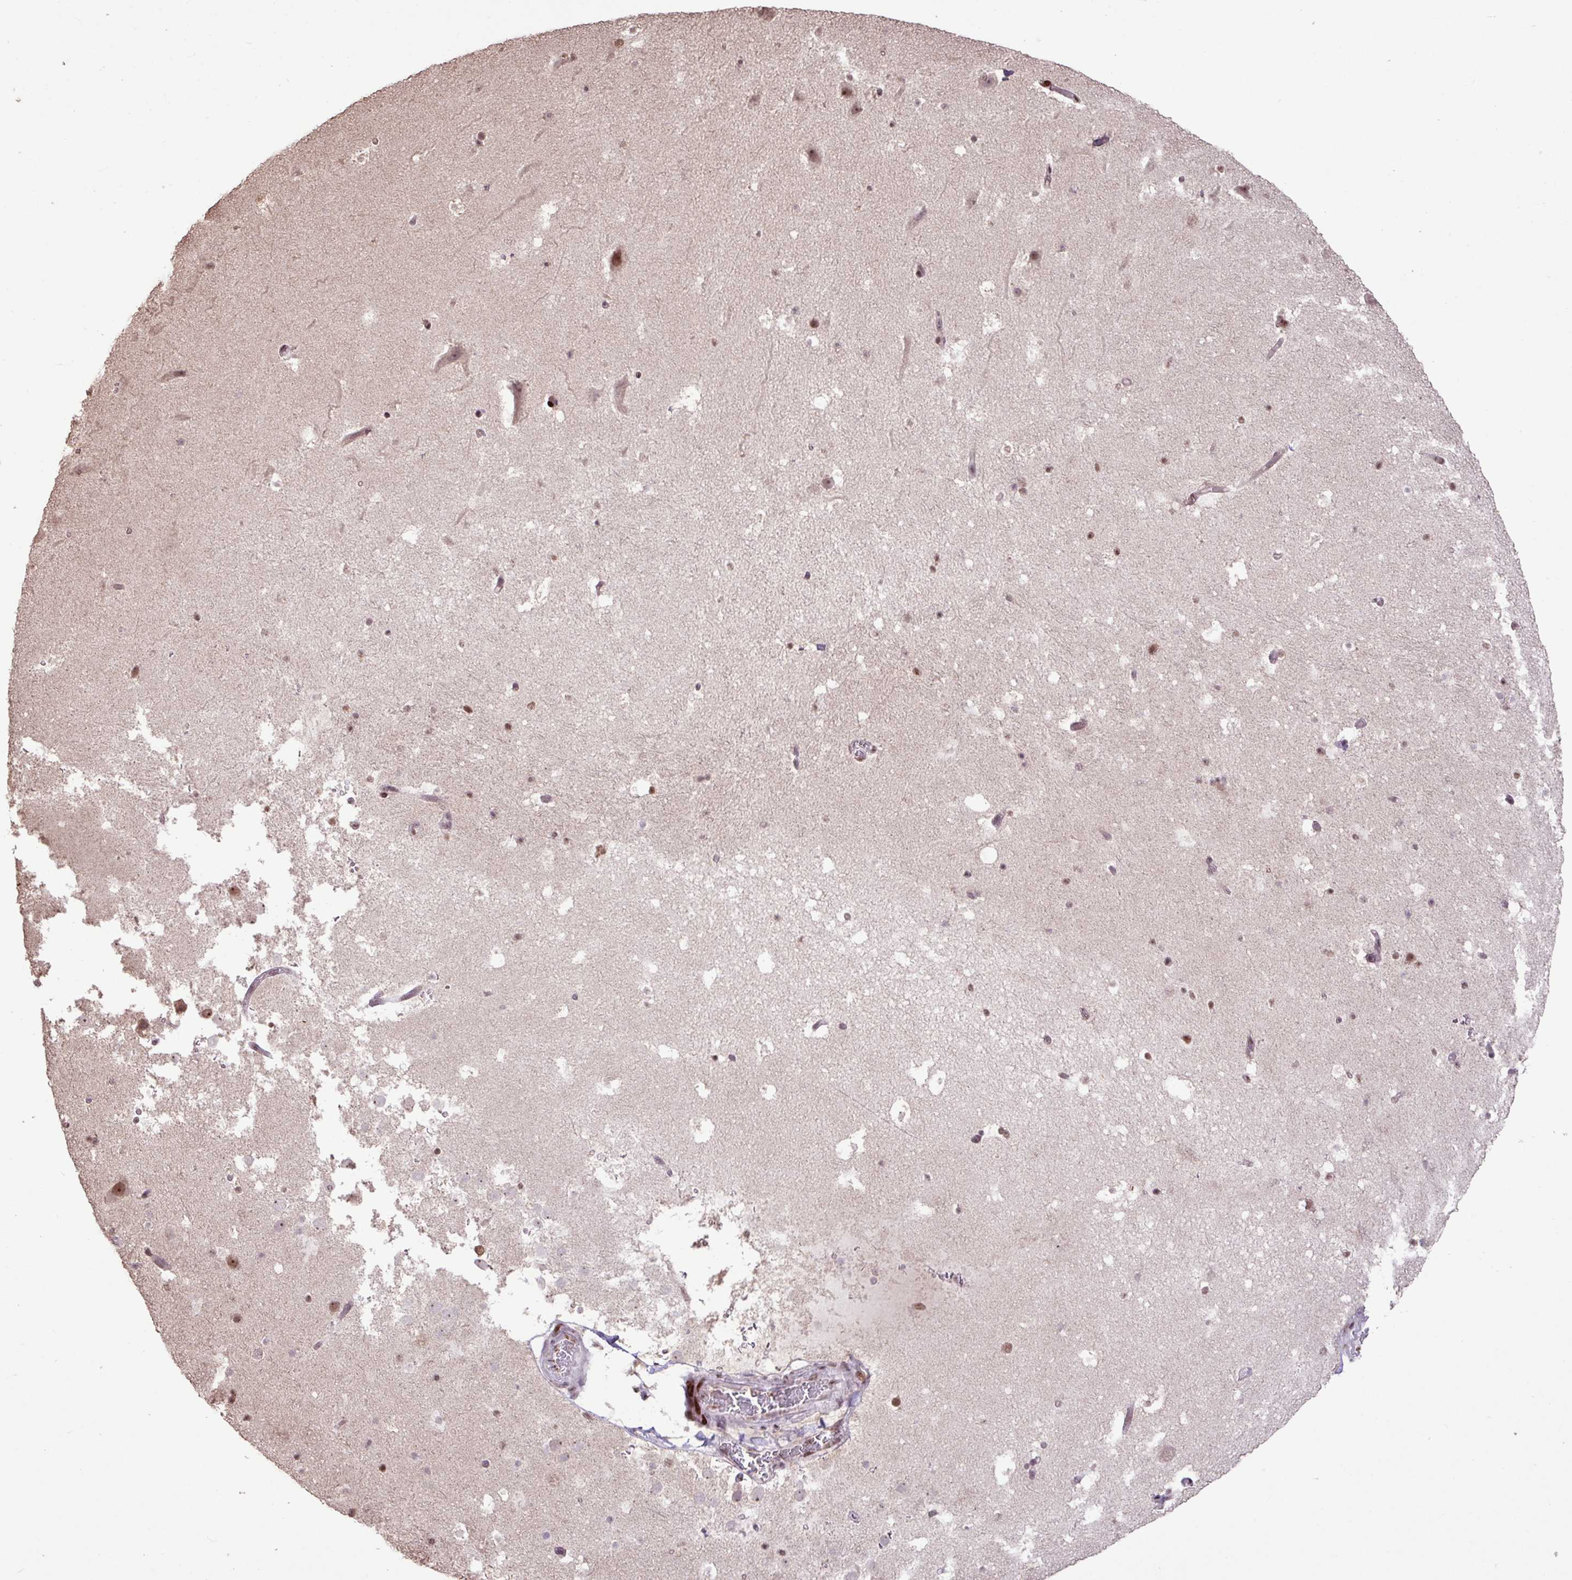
{"staining": {"intensity": "weak", "quantity": "<25%", "location": "nuclear"}, "tissue": "hippocampus", "cell_type": "Glial cells", "image_type": "normal", "snomed": [{"axis": "morphology", "description": "Normal tissue, NOS"}, {"axis": "topography", "description": "Hippocampus"}], "caption": "High power microscopy micrograph of an immunohistochemistry photomicrograph of unremarkable hippocampus, revealing no significant positivity in glial cells. (Brightfield microscopy of DAB (3,3'-diaminobenzidine) immunohistochemistry (IHC) at high magnification).", "gene": "ZNF709", "patient": {"sex": "male", "age": 37}}